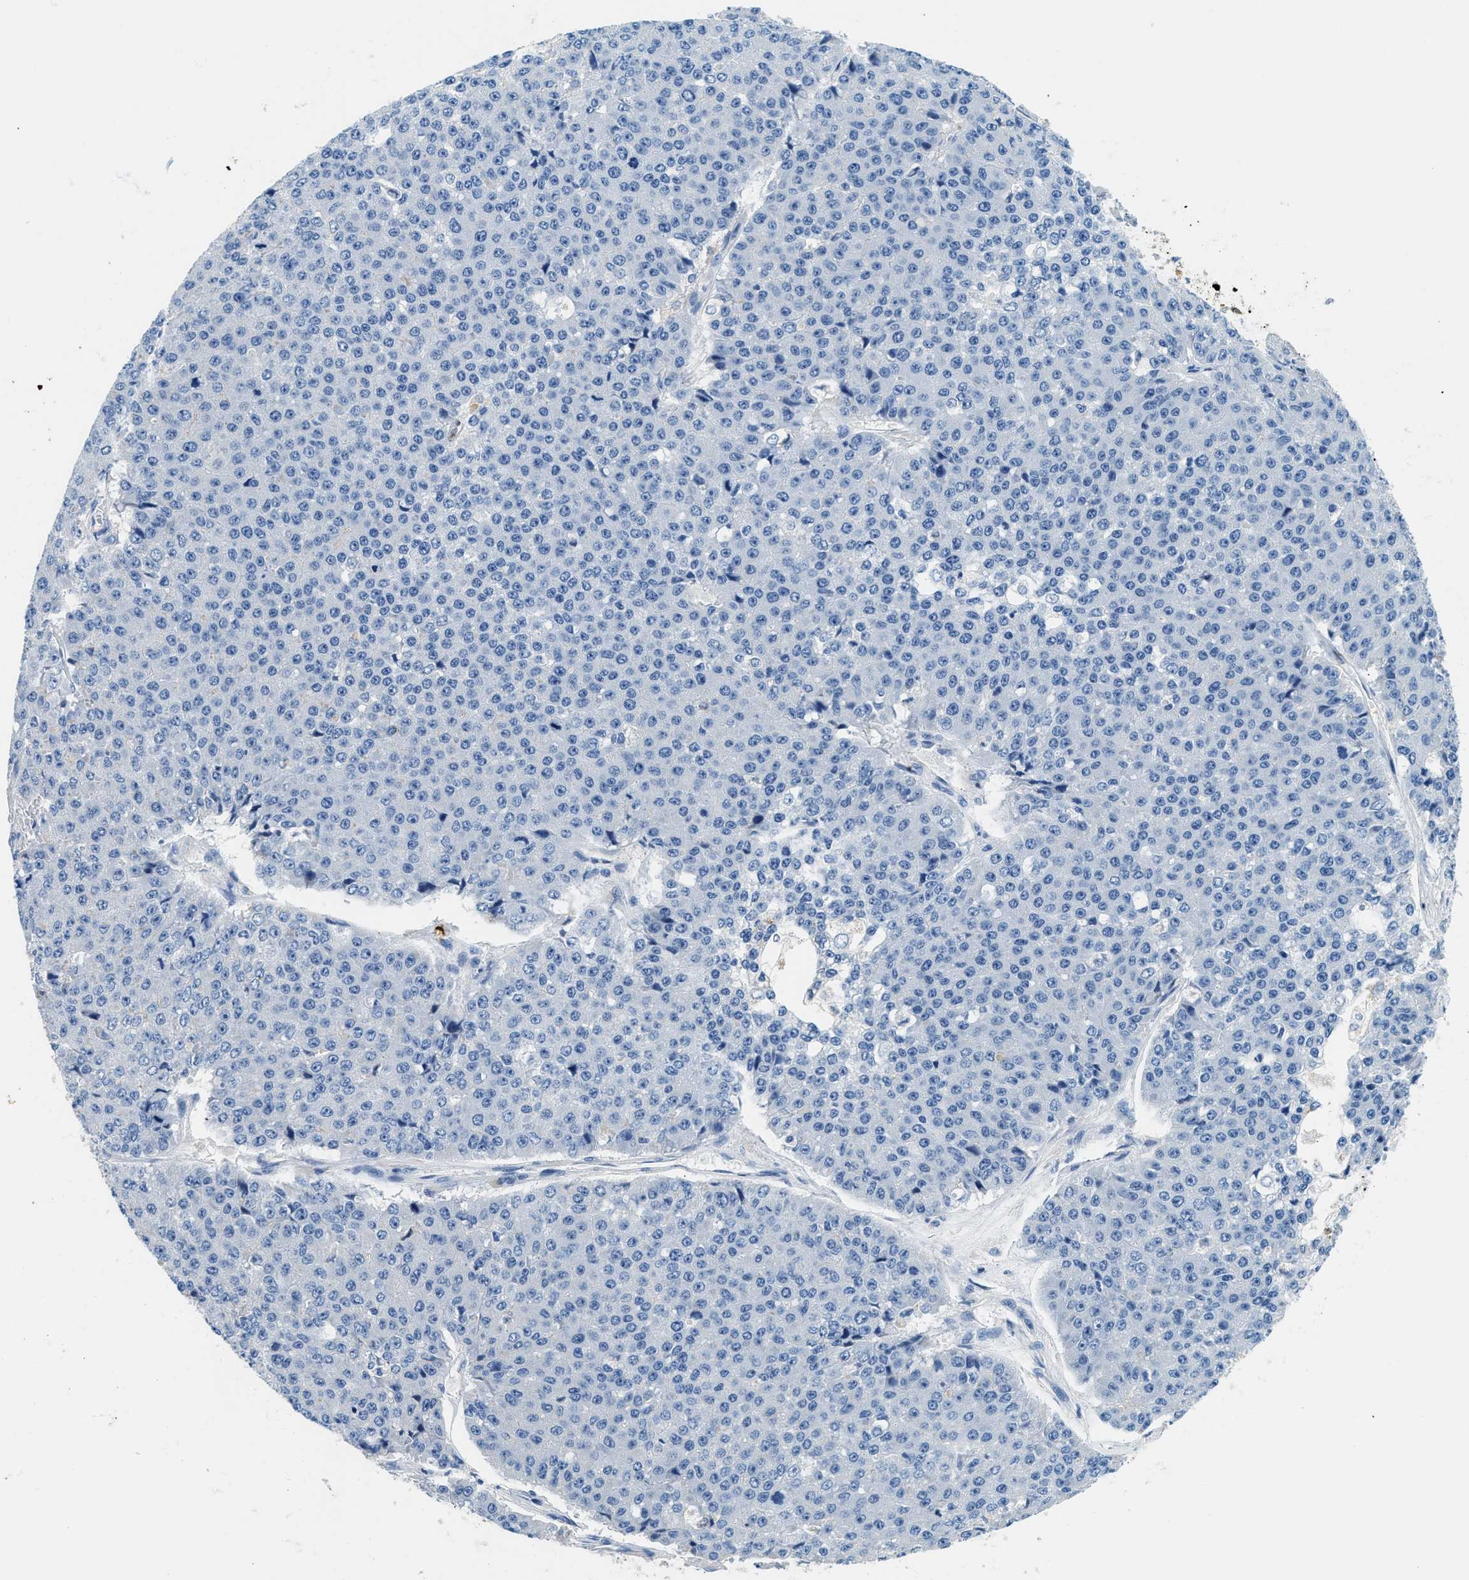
{"staining": {"intensity": "negative", "quantity": "none", "location": "none"}, "tissue": "pancreatic cancer", "cell_type": "Tumor cells", "image_type": "cancer", "snomed": [{"axis": "morphology", "description": "Adenocarcinoma, NOS"}, {"axis": "topography", "description": "Pancreas"}], "caption": "The micrograph displays no significant staining in tumor cells of pancreatic cancer.", "gene": "ANXA3", "patient": {"sex": "male", "age": 50}}